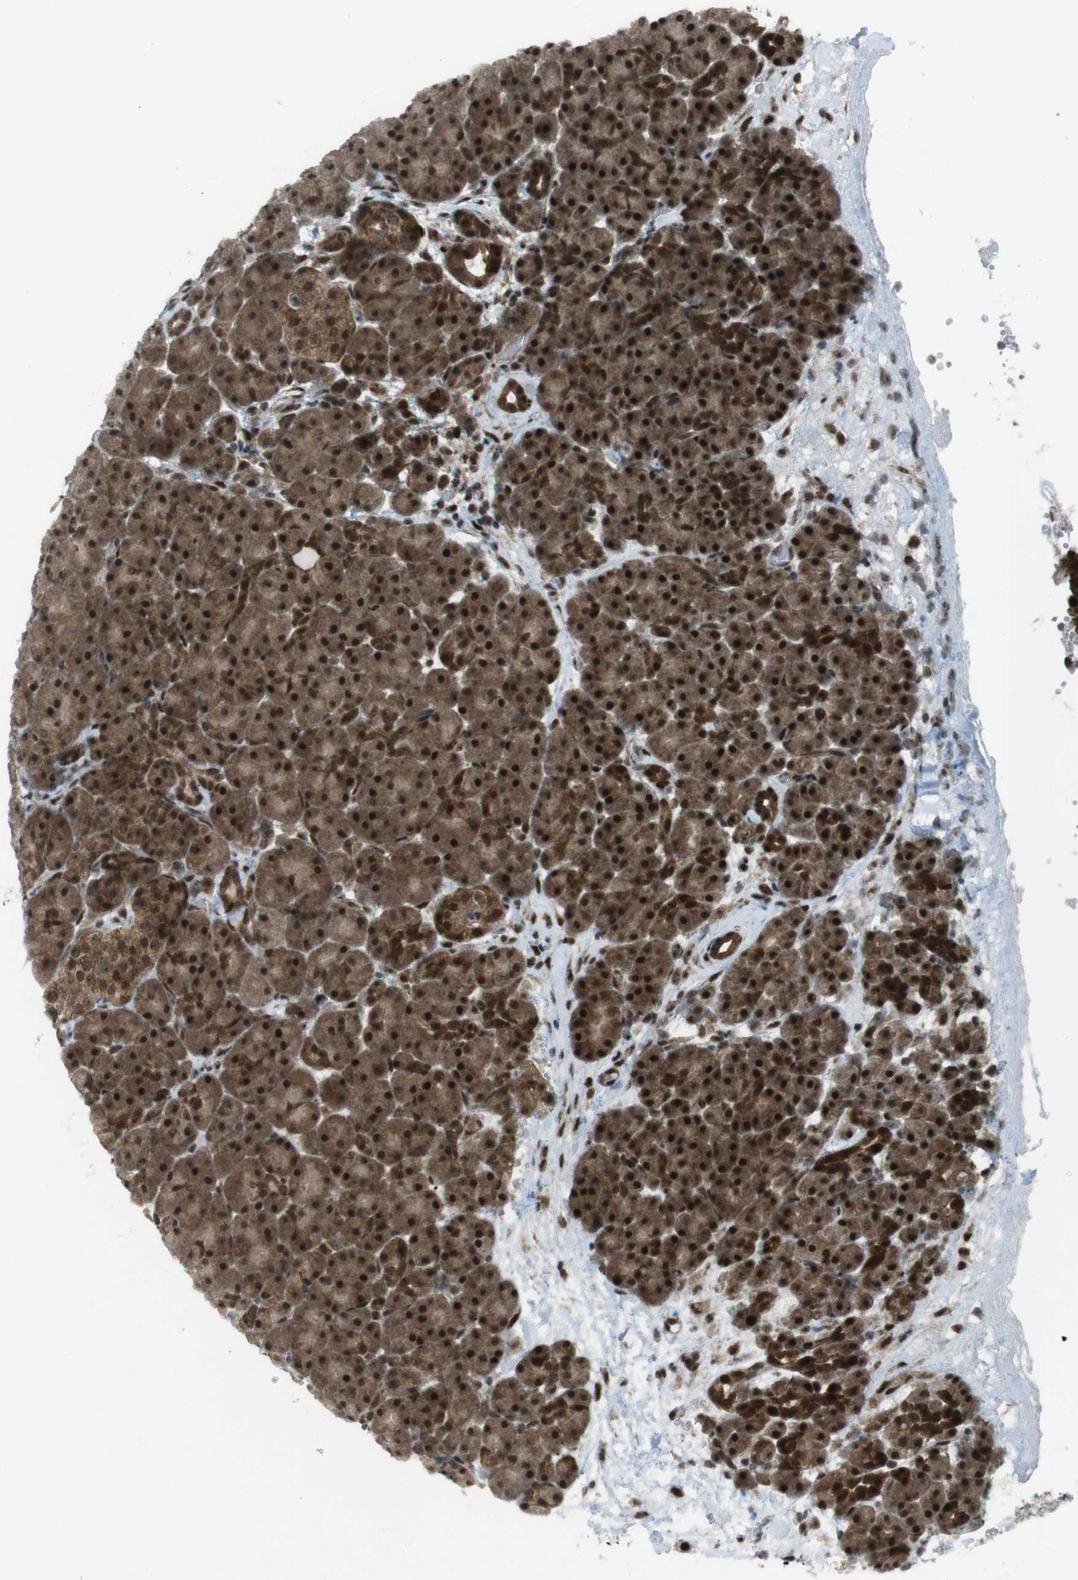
{"staining": {"intensity": "strong", "quantity": ">75%", "location": "cytoplasmic/membranous,nuclear"}, "tissue": "pancreas", "cell_type": "Exocrine glandular cells", "image_type": "normal", "snomed": [{"axis": "morphology", "description": "Normal tissue, NOS"}, {"axis": "topography", "description": "Pancreas"}], "caption": "Strong cytoplasmic/membranous,nuclear staining is appreciated in about >75% of exocrine glandular cells in normal pancreas. The protein of interest is shown in brown color, while the nuclei are stained blue.", "gene": "CSNK1D", "patient": {"sex": "male", "age": 66}}